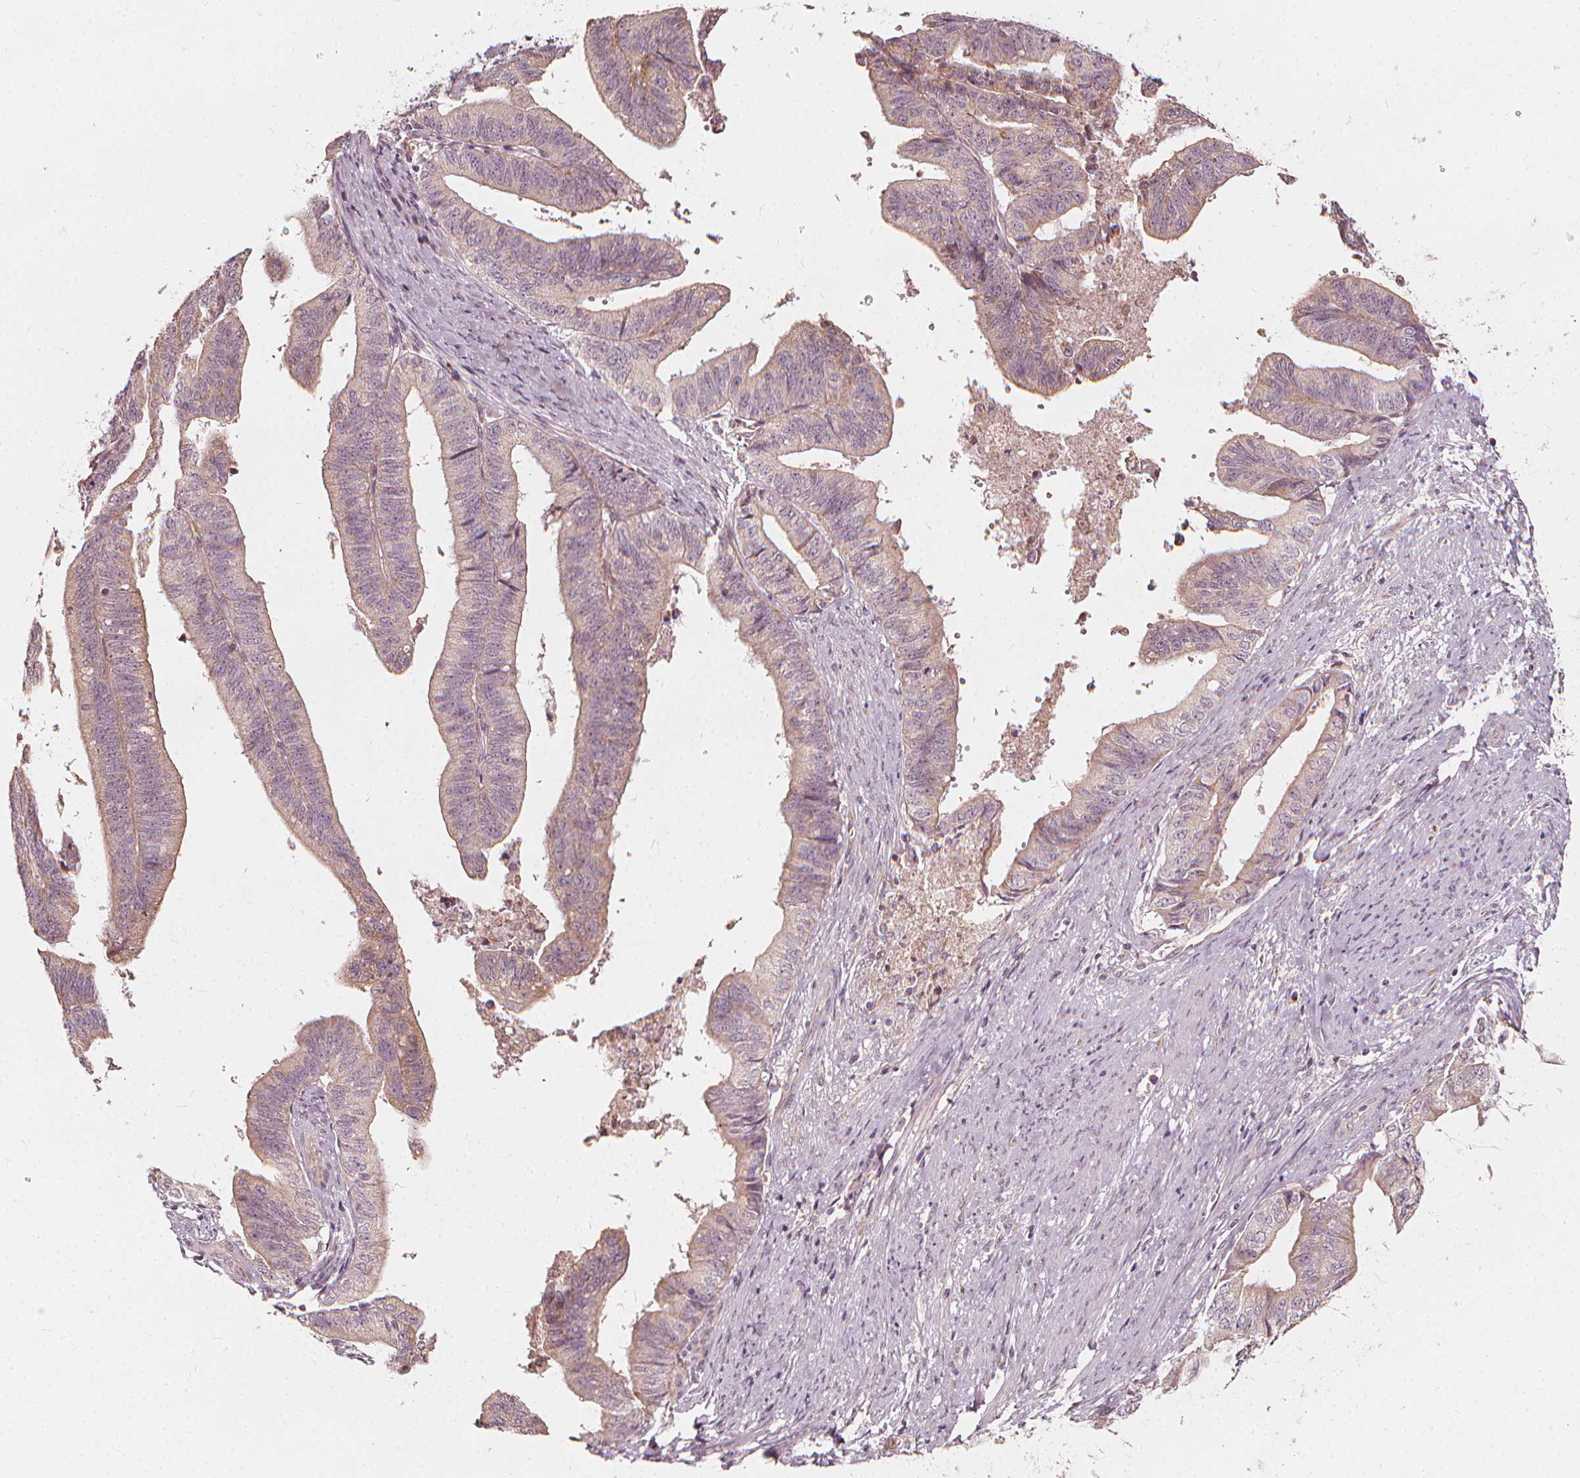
{"staining": {"intensity": "weak", "quantity": "<25%", "location": "cytoplasmic/membranous"}, "tissue": "endometrial cancer", "cell_type": "Tumor cells", "image_type": "cancer", "snomed": [{"axis": "morphology", "description": "Adenocarcinoma, NOS"}, {"axis": "topography", "description": "Endometrium"}], "caption": "An IHC image of endometrial adenocarcinoma is shown. There is no staining in tumor cells of endometrial adenocarcinoma.", "gene": "NPC1L1", "patient": {"sex": "female", "age": 65}}